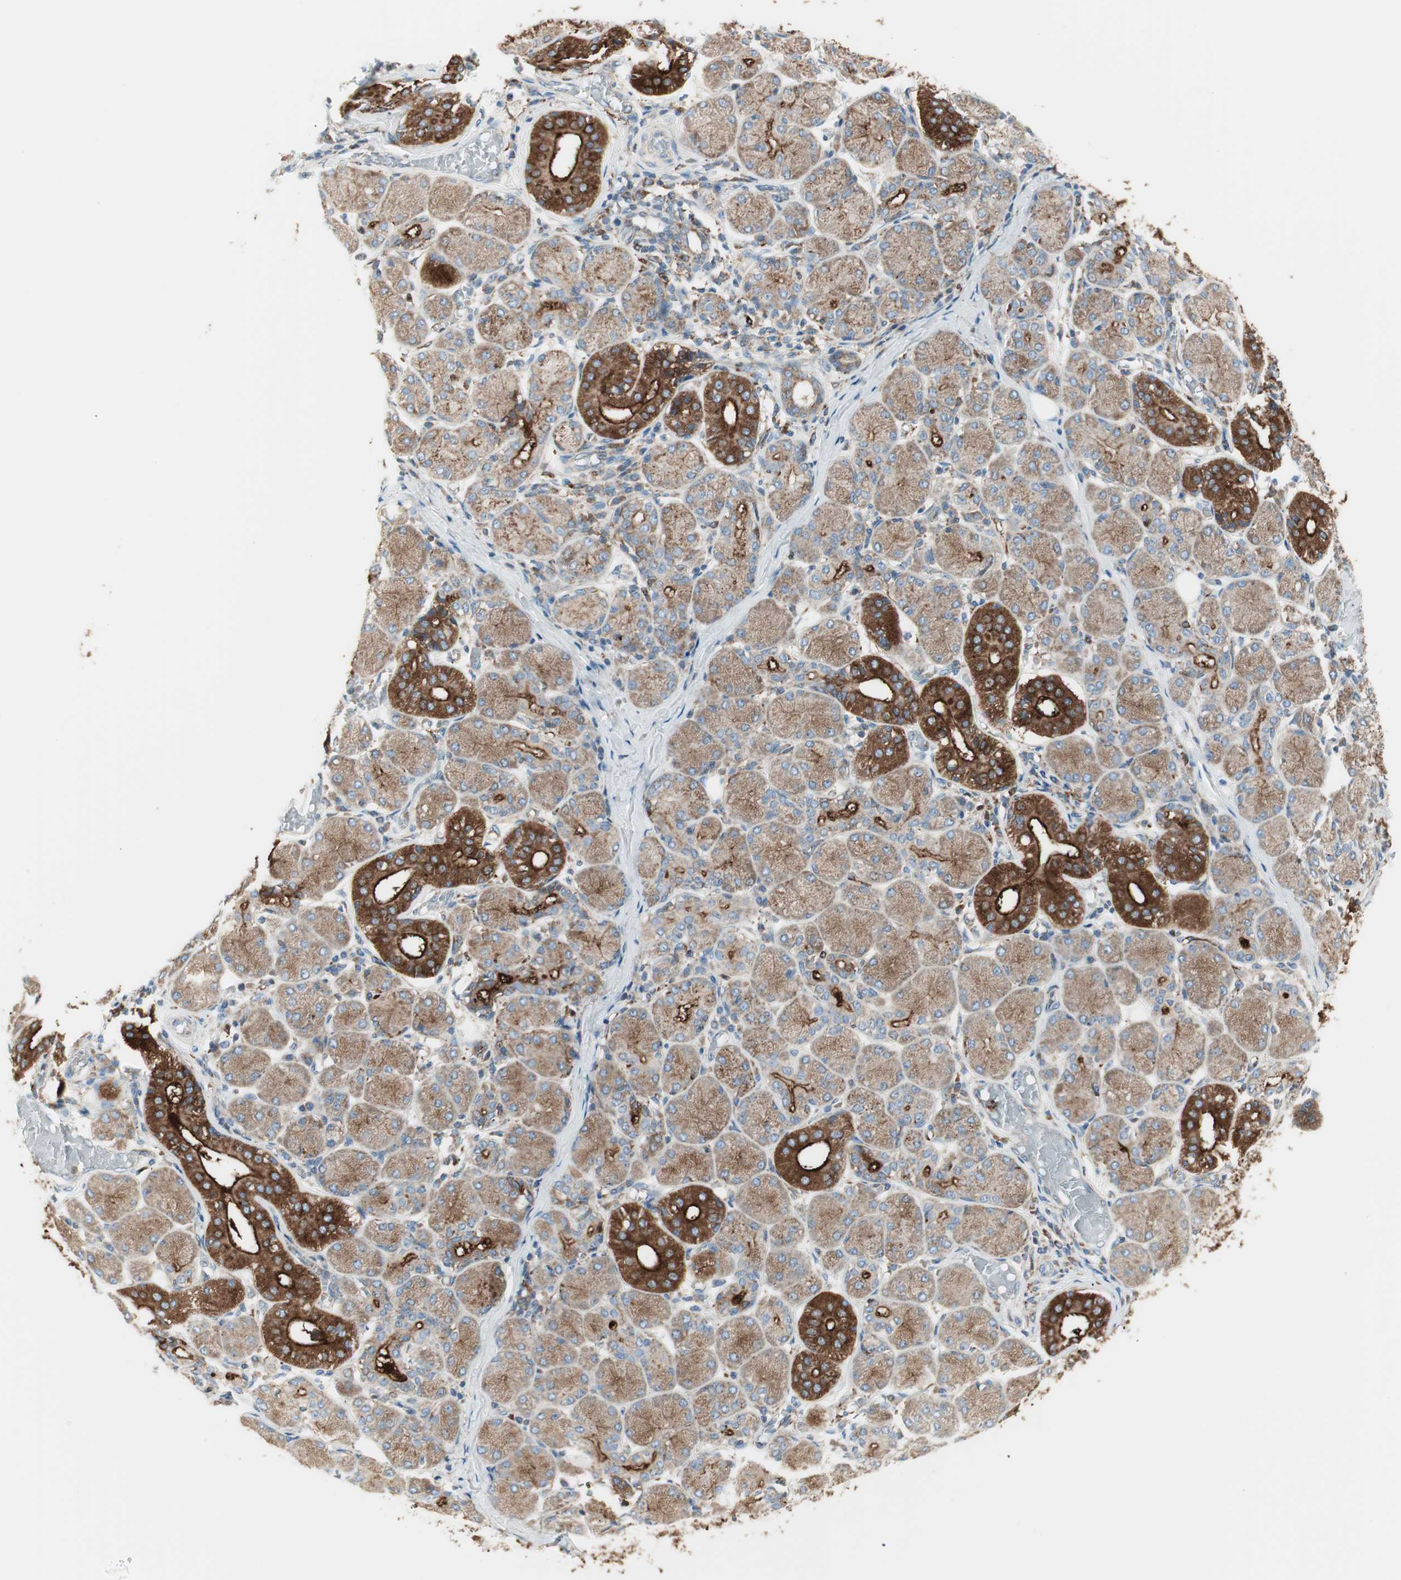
{"staining": {"intensity": "strong", "quantity": "25%-75%", "location": "cytoplasmic/membranous"}, "tissue": "salivary gland", "cell_type": "Glandular cells", "image_type": "normal", "snomed": [{"axis": "morphology", "description": "Normal tissue, NOS"}, {"axis": "topography", "description": "Salivary gland"}], "caption": "Normal salivary gland exhibits strong cytoplasmic/membranous expression in about 25%-75% of glandular cells, visualized by immunohistochemistry. (brown staining indicates protein expression, while blue staining denotes nuclei).", "gene": "ATP6V1G1", "patient": {"sex": "female", "age": 24}}